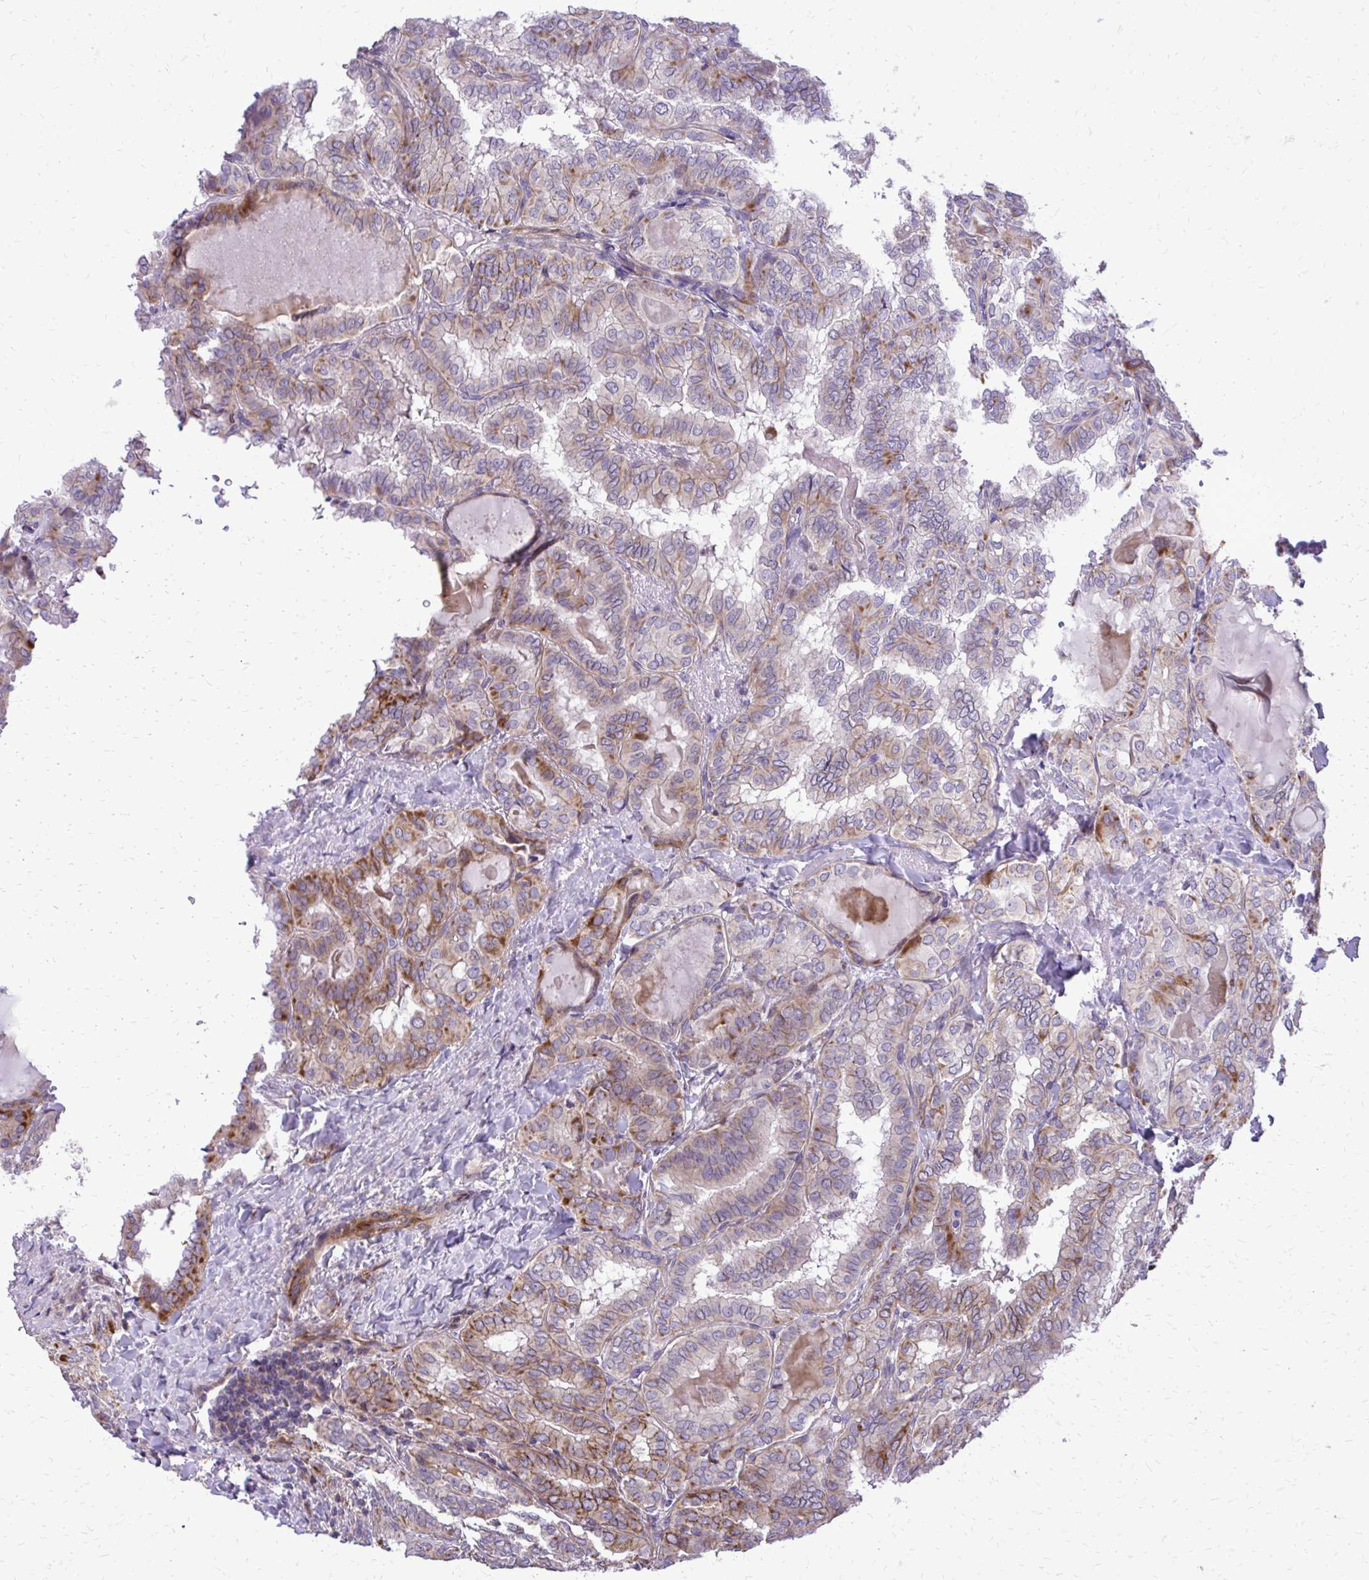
{"staining": {"intensity": "moderate", "quantity": "25%-75%", "location": "cytoplasmic/membranous"}, "tissue": "thyroid cancer", "cell_type": "Tumor cells", "image_type": "cancer", "snomed": [{"axis": "morphology", "description": "Papillary adenocarcinoma, NOS"}, {"axis": "topography", "description": "Thyroid gland"}], "caption": "IHC (DAB) staining of human thyroid cancer shows moderate cytoplasmic/membranous protein staining in about 25%-75% of tumor cells. (DAB IHC, brown staining for protein, blue staining for nuclei).", "gene": "ABCC3", "patient": {"sex": "female", "age": 46}}